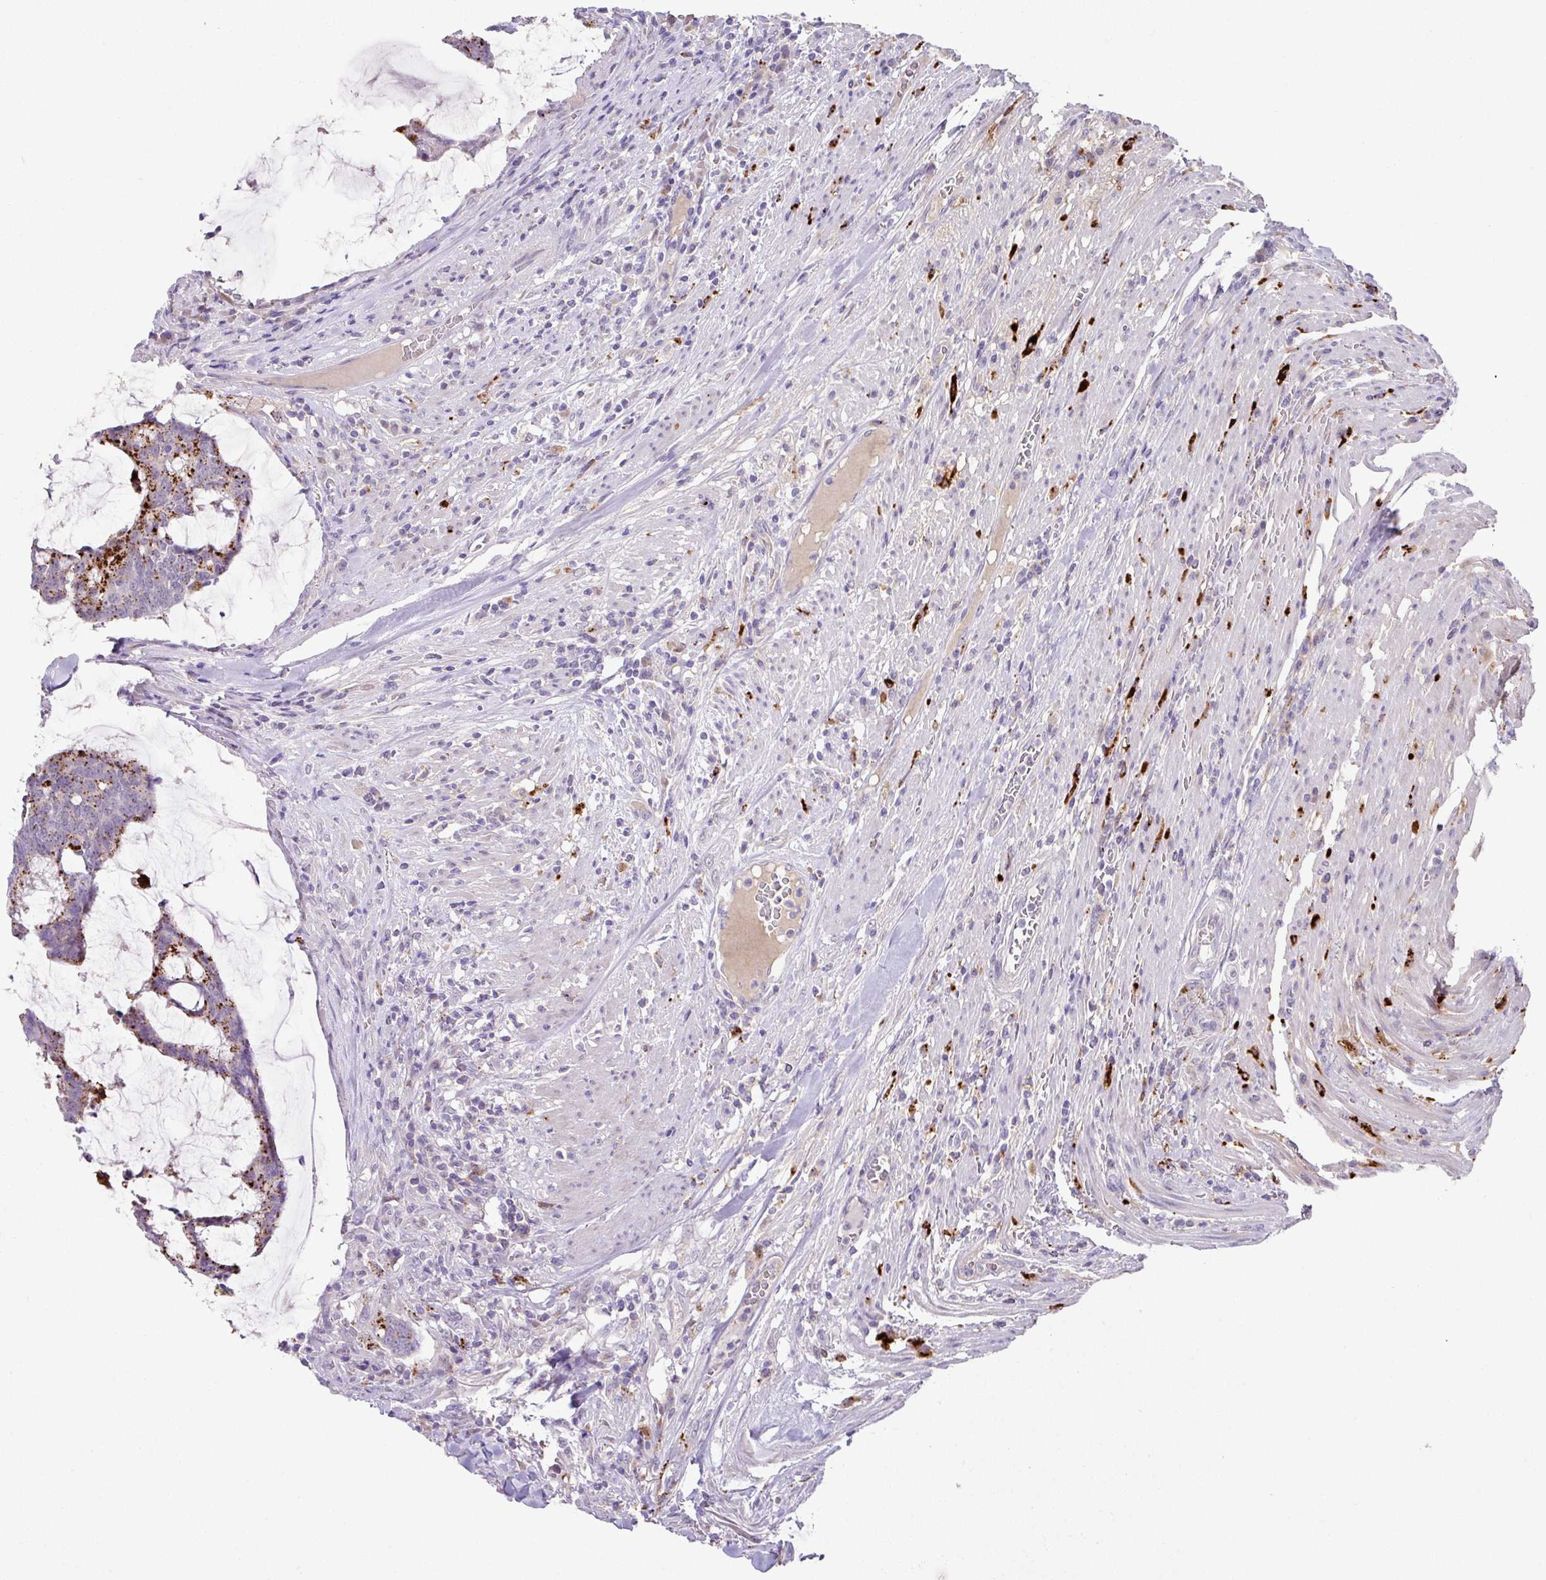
{"staining": {"intensity": "moderate", "quantity": "25%-75%", "location": "cytoplasmic/membranous"}, "tissue": "colorectal cancer", "cell_type": "Tumor cells", "image_type": "cancer", "snomed": [{"axis": "morphology", "description": "Adenocarcinoma, NOS"}, {"axis": "topography", "description": "Rectum"}], "caption": "This histopathology image reveals immunohistochemistry staining of human adenocarcinoma (colorectal), with medium moderate cytoplasmic/membranous expression in about 25%-75% of tumor cells.", "gene": "PLEKHH3", "patient": {"sex": "female", "age": 77}}